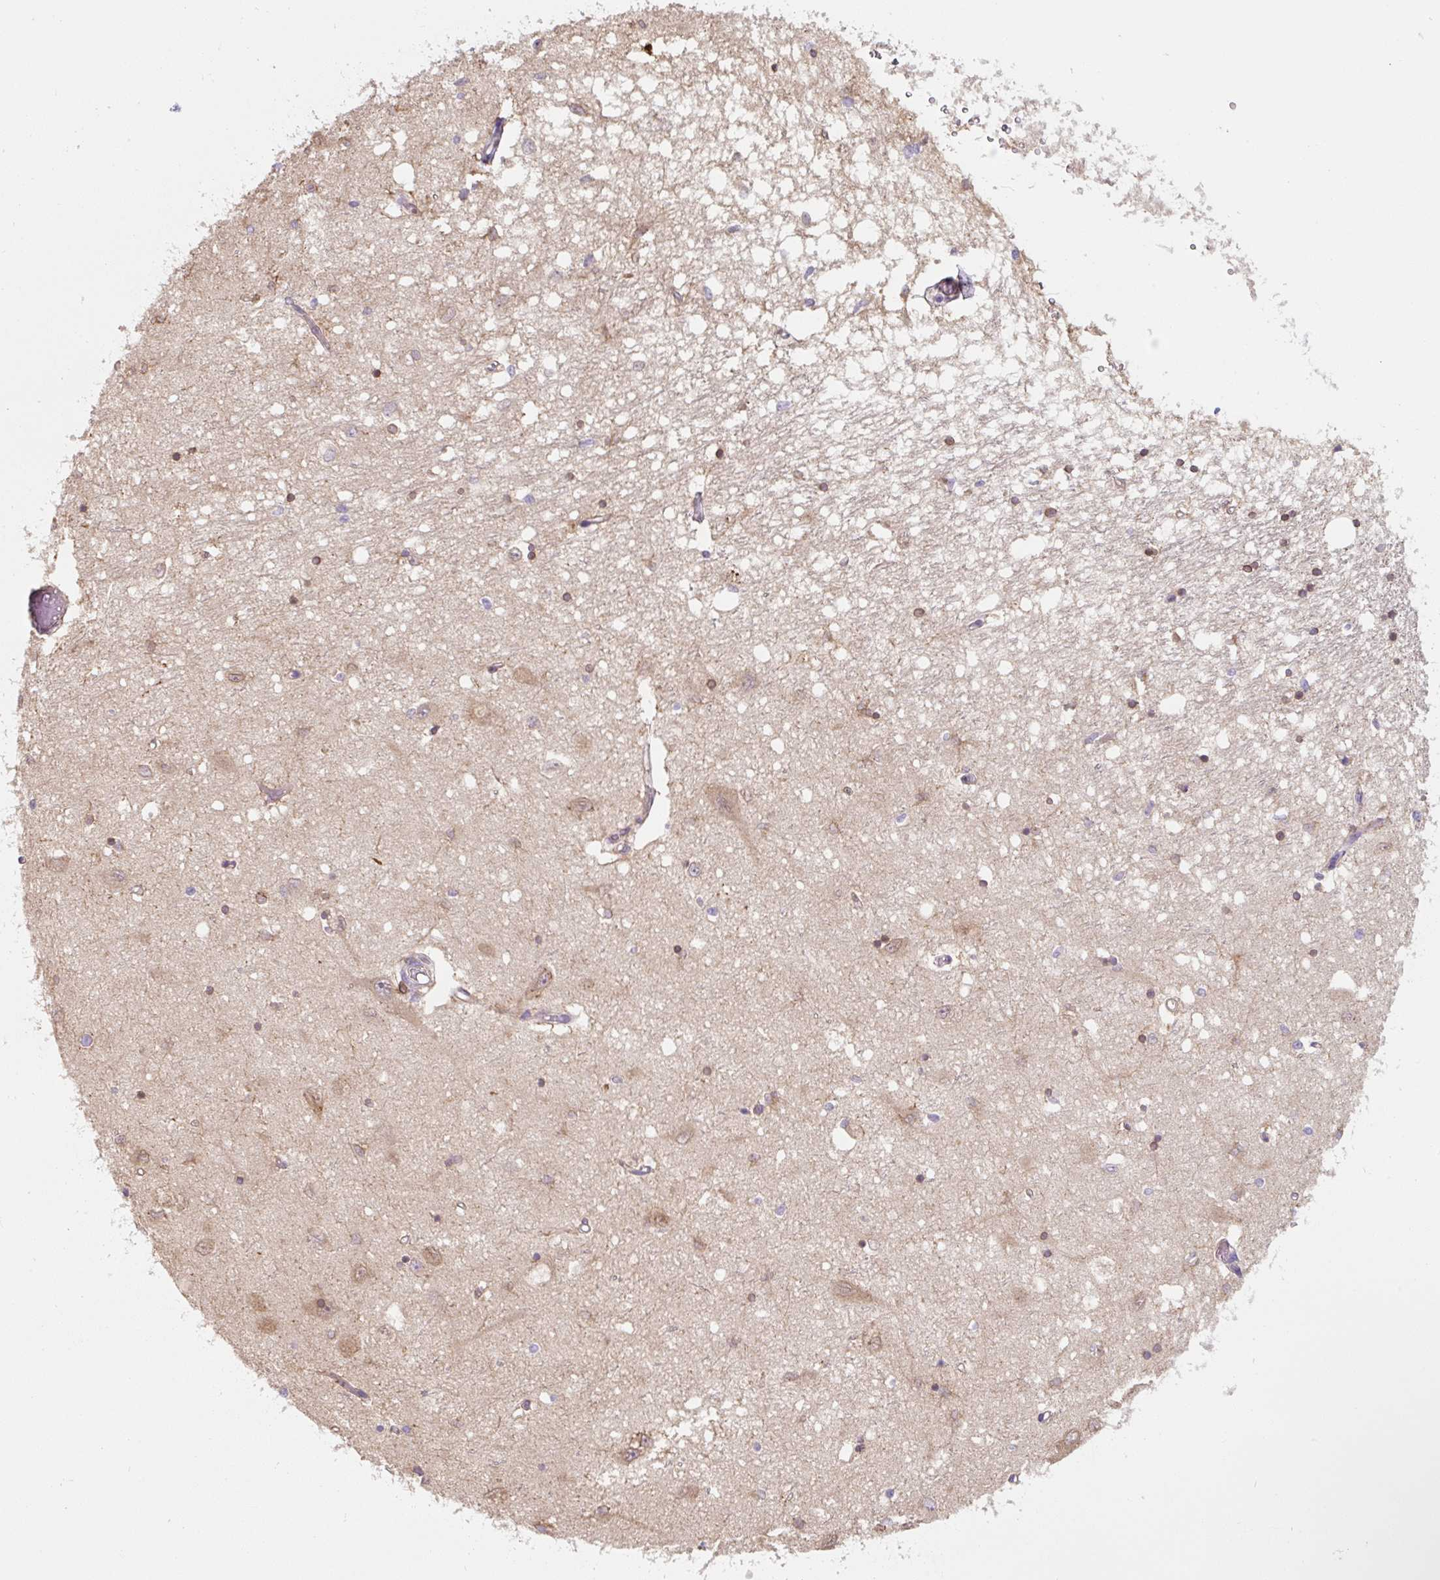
{"staining": {"intensity": "moderate", "quantity": "25%-75%", "location": "cytoplasmic/membranous,nuclear"}, "tissue": "caudate", "cell_type": "Glial cells", "image_type": "normal", "snomed": [{"axis": "morphology", "description": "Normal tissue, NOS"}, {"axis": "topography", "description": "Lateral ventricle wall"}], "caption": "Immunohistochemical staining of benign caudate demonstrates 25%-75% levels of moderate cytoplasmic/membranous,nuclear protein expression in approximately 25%-75% of glial cells.", "gene": "ASRGL1", "patient": {"sex": "male", "age": 70}}